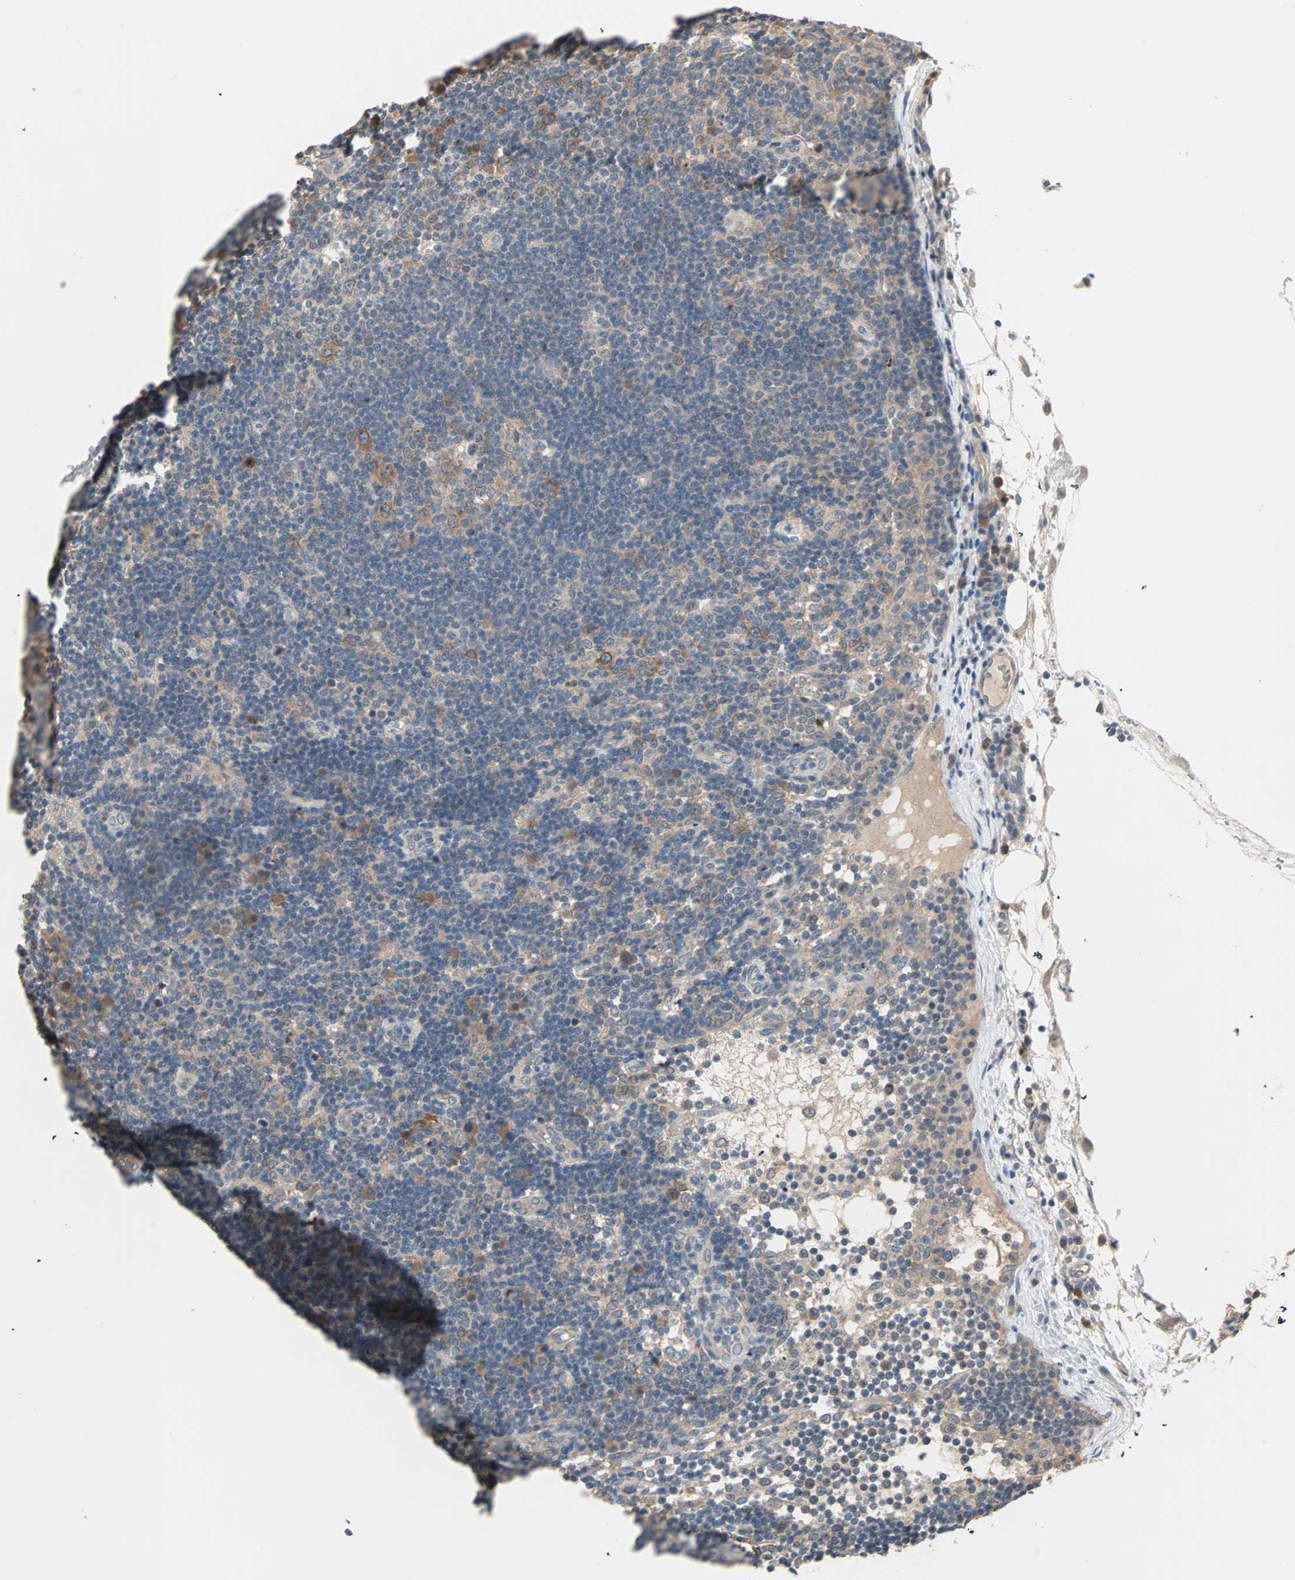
{"staining": {"intensity": "moderate", "quantity": ">75%", "location": "cytoplasmic/membranous"}, "tissue": "lymph node", "cell_type": "Germinal center cells", "image_type": "normal", "snomed": [{"axis": "morphology", "description": "Normal tissue, NOS"}, {"axis": "morphology", "description": "Squamous cell carcinoma, metastatic, NOS"}, {"axis": "topography", "description": "Lymph node"}], "caption": "Germinal center cells reveal medium levels of moderate cytoplasmic/membranous staining in approximately >75% of cells in benign lymph node.", "gene": "TTF2", "patient": {"sex": "female", "age": 53}}